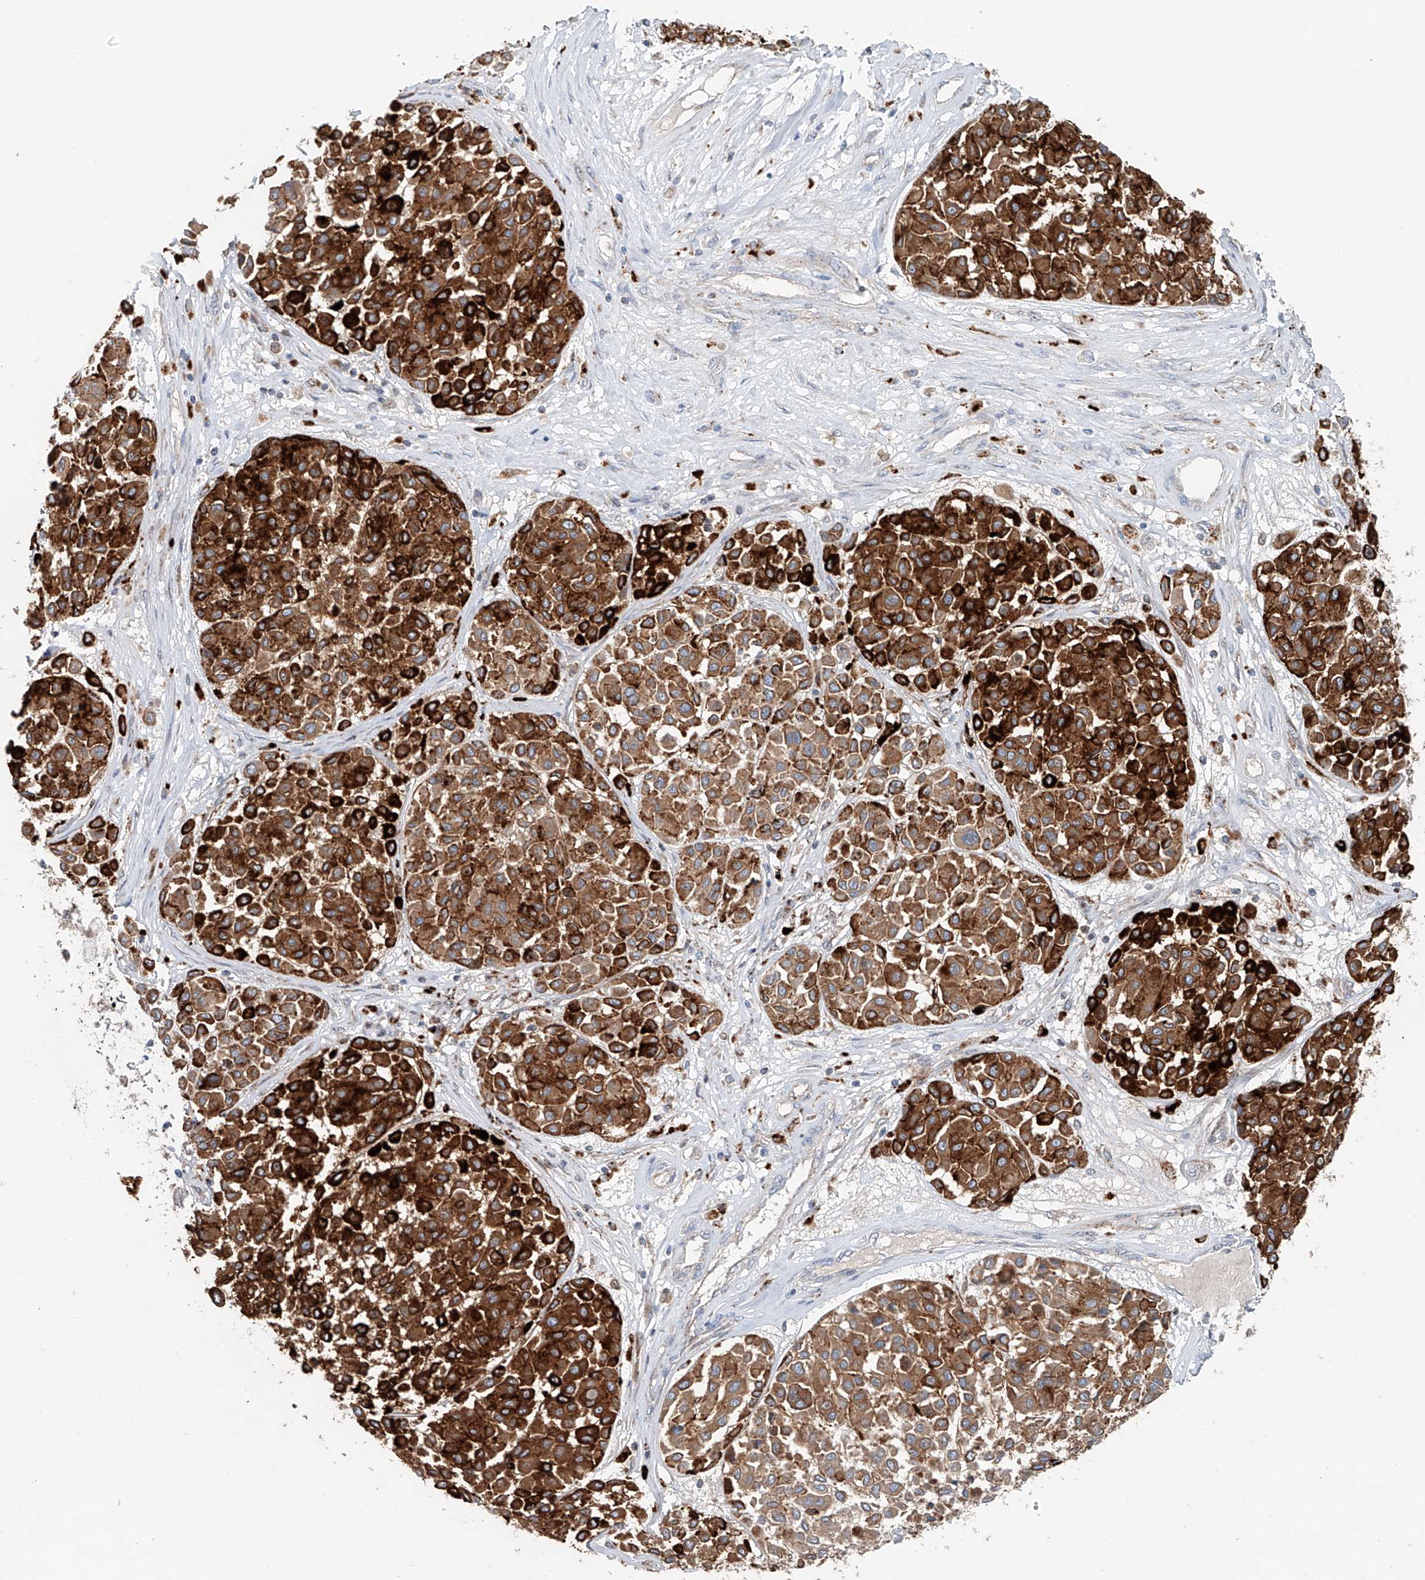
{"staining": {"intensity": "strong", "quantity": ">75%", "location": "cytoplasmic/membranous"}, "tissue": "melanoma", "cell_type": "Tumor cells", "image_type": "cancer", "snomed": [{"axis": "morphology", "description": "Malignant melanoma, Metastatic site"}, {"axis": "topography", "description": "Soft tissue"}], "caption": "About >75% of tumor cells in melanoma demonstrate strong cytoplasmic/membranous protein positivity as visualized by brown immunohistochemical staining.", "gene": "TRIM47", "patient": {"sex": "male", "age": 41}}